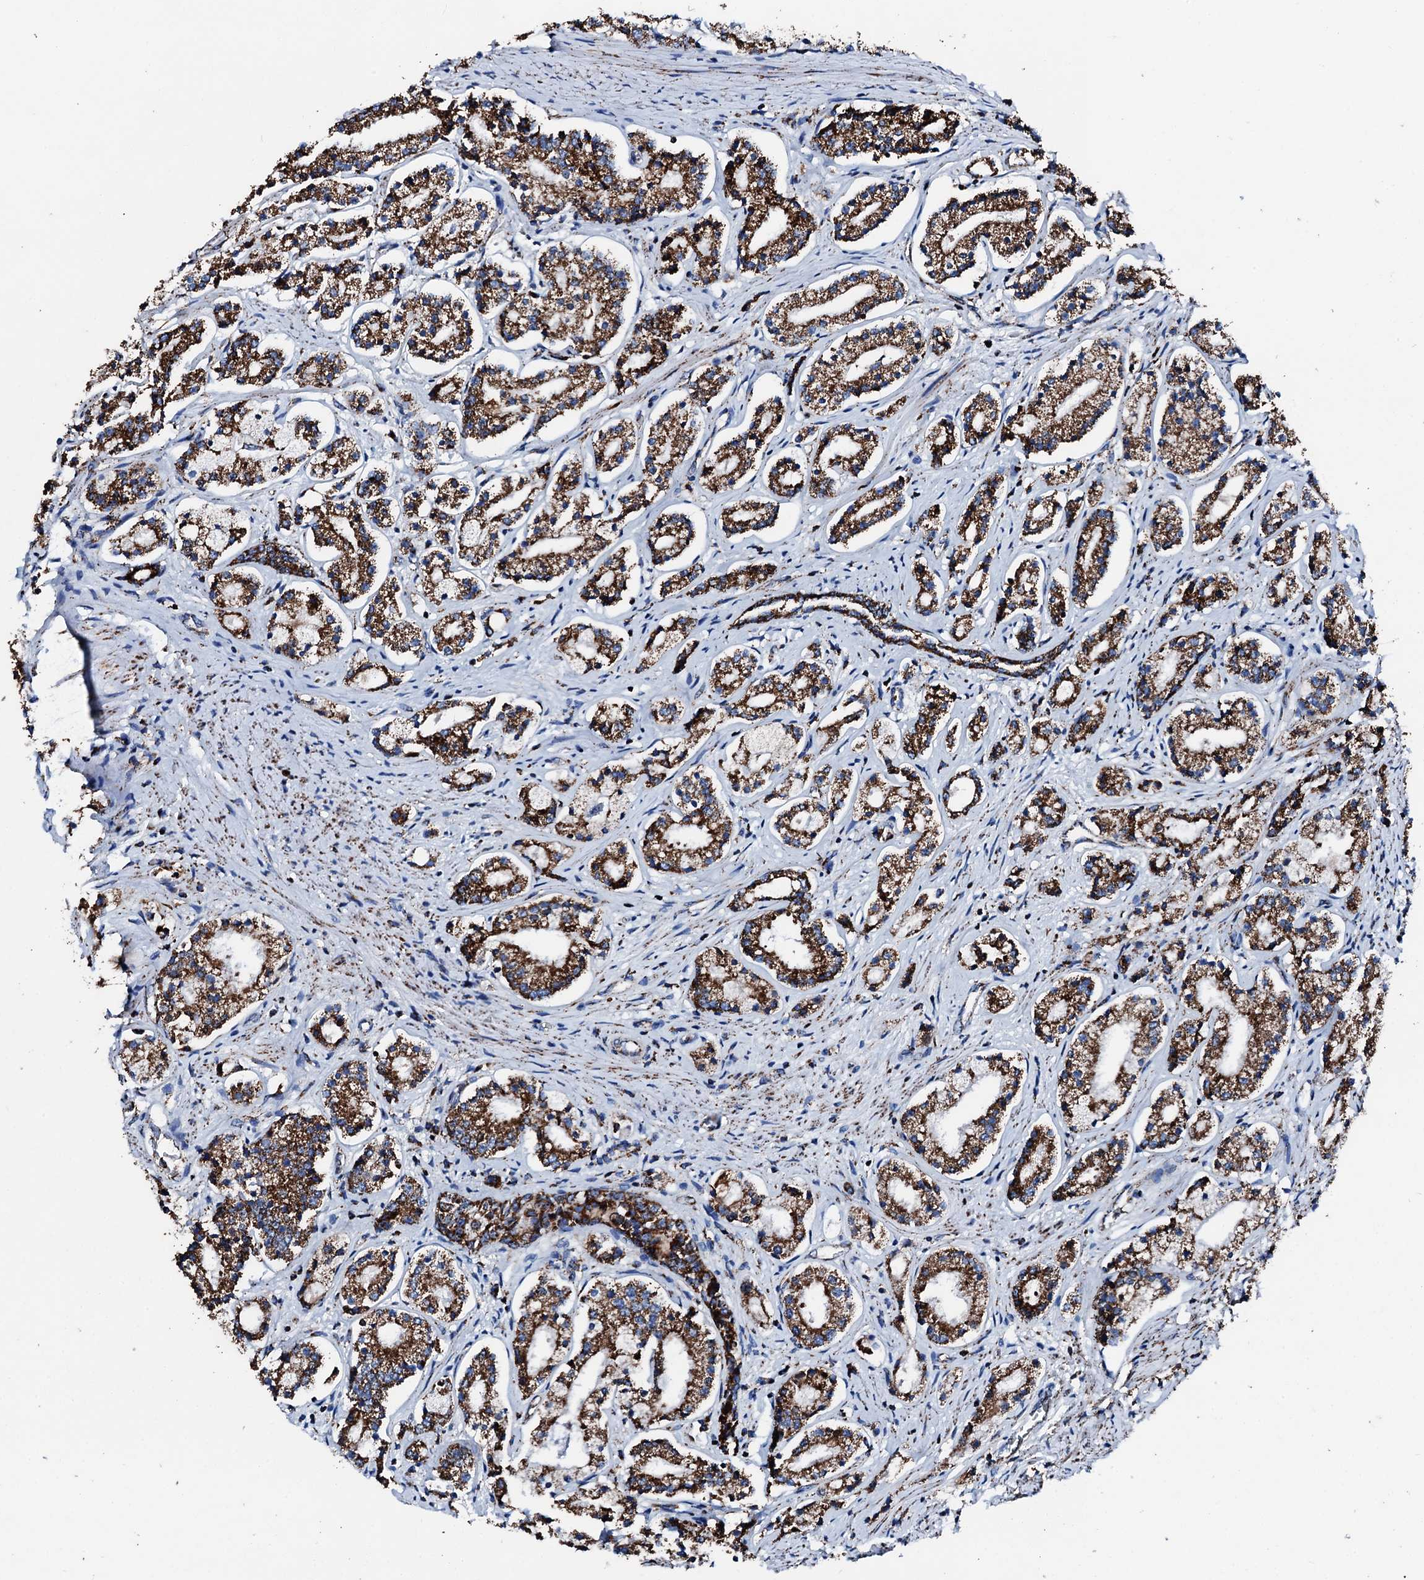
{"staining": {"intensity": "strong", "quantity": ">75%", "location": "cytoplasmic/membranous"}, "tissue": "prostate cancer", "cell_type": "Tumor cells", "image_type": "cancer", "snomed": [{"axis": "morphology", "description": "Adenocarcinoma, High grade"}, {"axis": "topography", "description": "Prostate"}], "caption": "Tumor cells display strong cytoplasmic/membranous expression in about >75% of cells in high-grade adenocarcinoma (prostate). Using DAB (brown) and hematoxylin (blue) stains, captured at high magnification using brightfield microscopy.", "gene": "HADH", "patient": {"sex": "male", "age": 69}}